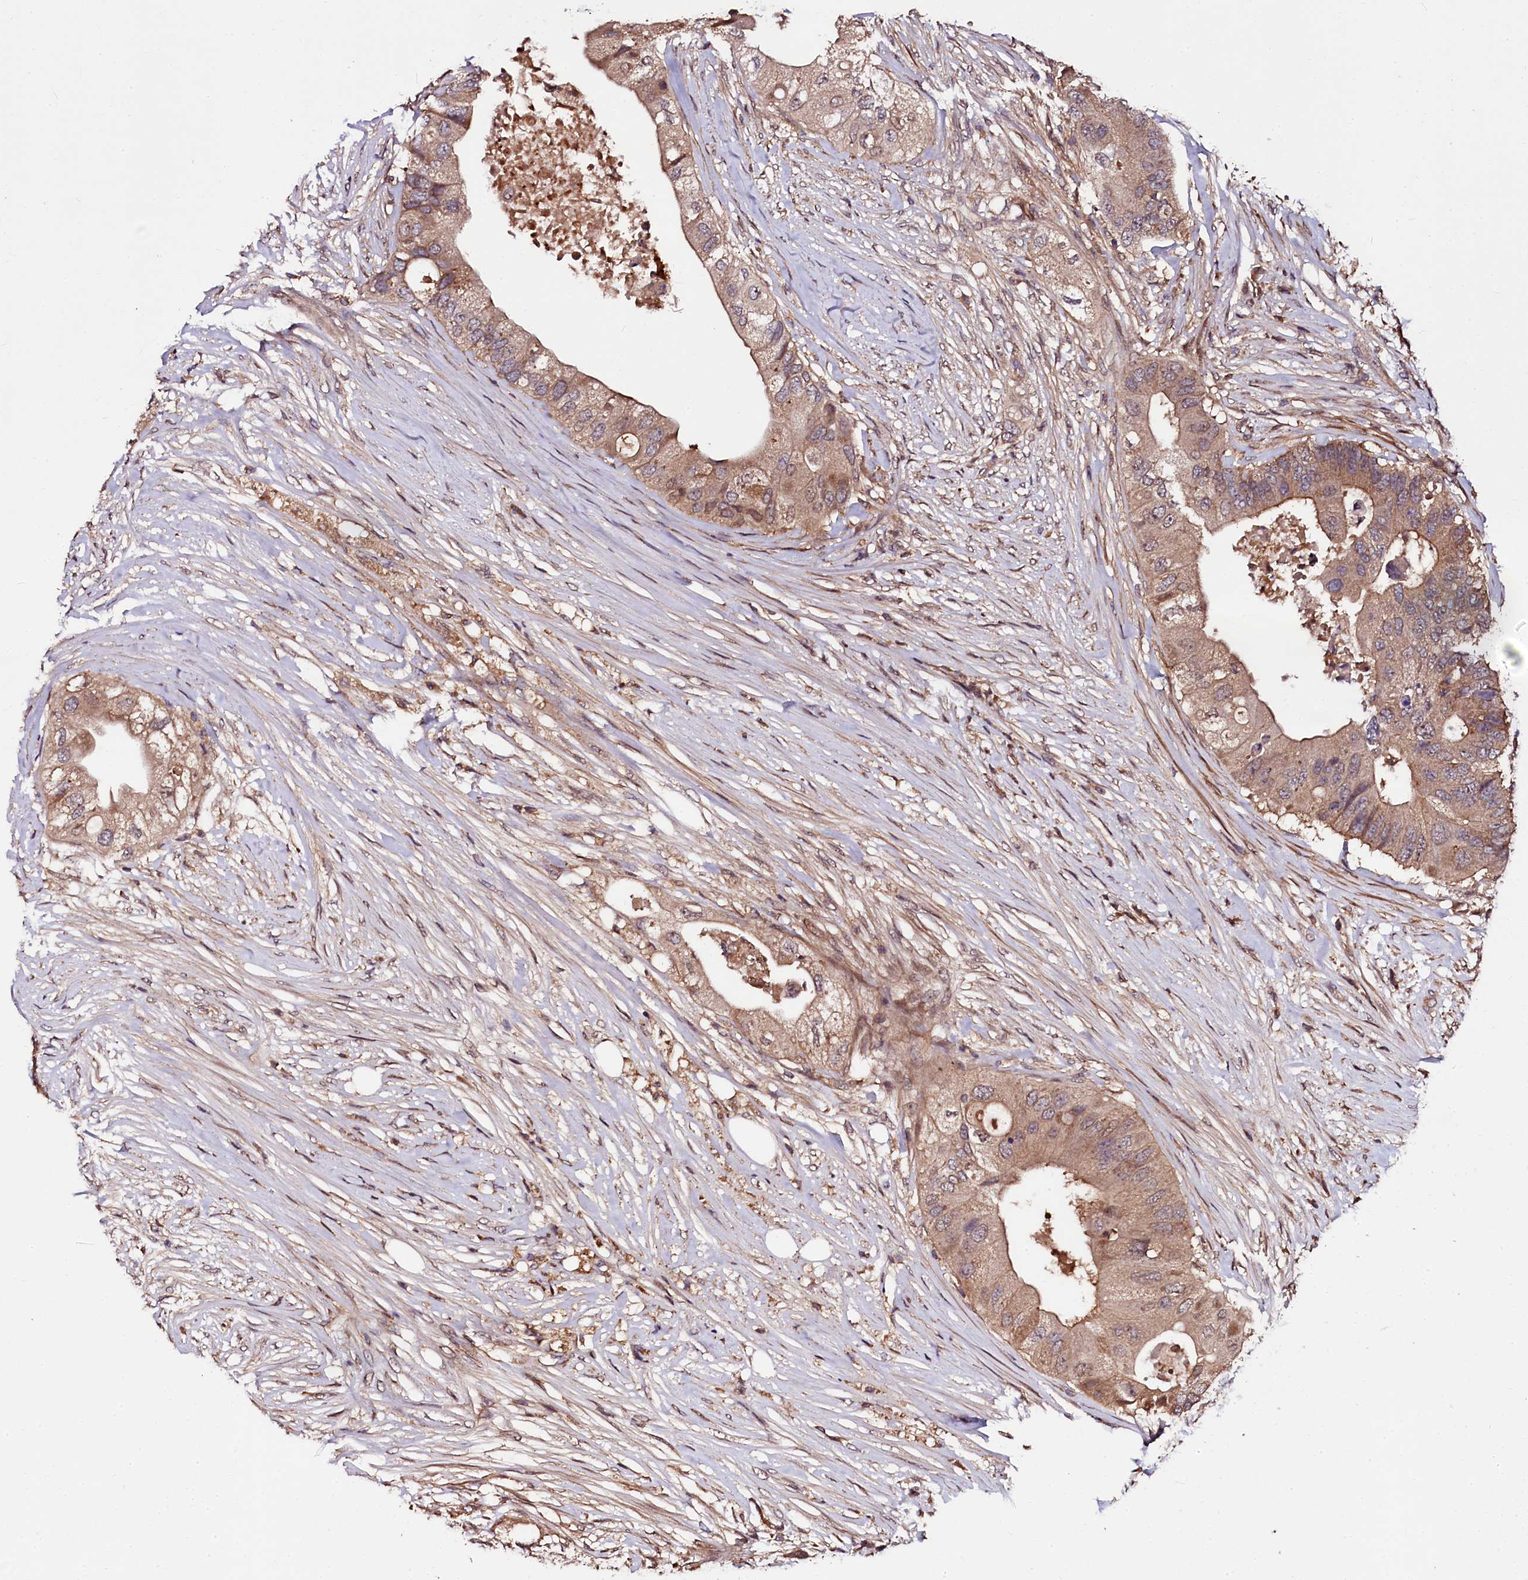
{"staining": {"intensity": "moderate", "quantity": ">75%", "location": "cytoplasmic/membranous"}, "tissue": "colorectal cancer", "cell_type": "Tumor cells", "image_type": "cancer", "snomed": [{"axis": "morphology", "description": "Adenocarcinoma, NOS"}, {"axis": "topography", "description": "Colon"}], "caption": "Immunohistochemistry (DAB) staining of human colorectal adenocarcinoma shows moderate cytoplasmic/membranous protein positivity in about >75% of tumor cells. (DAB (3,3'-diaminobenzidine) IHC, brown staining for protein, blue staining for nuclei).", "gene": "N4BP1", "patient": {"sex": "male", "age": 71}}